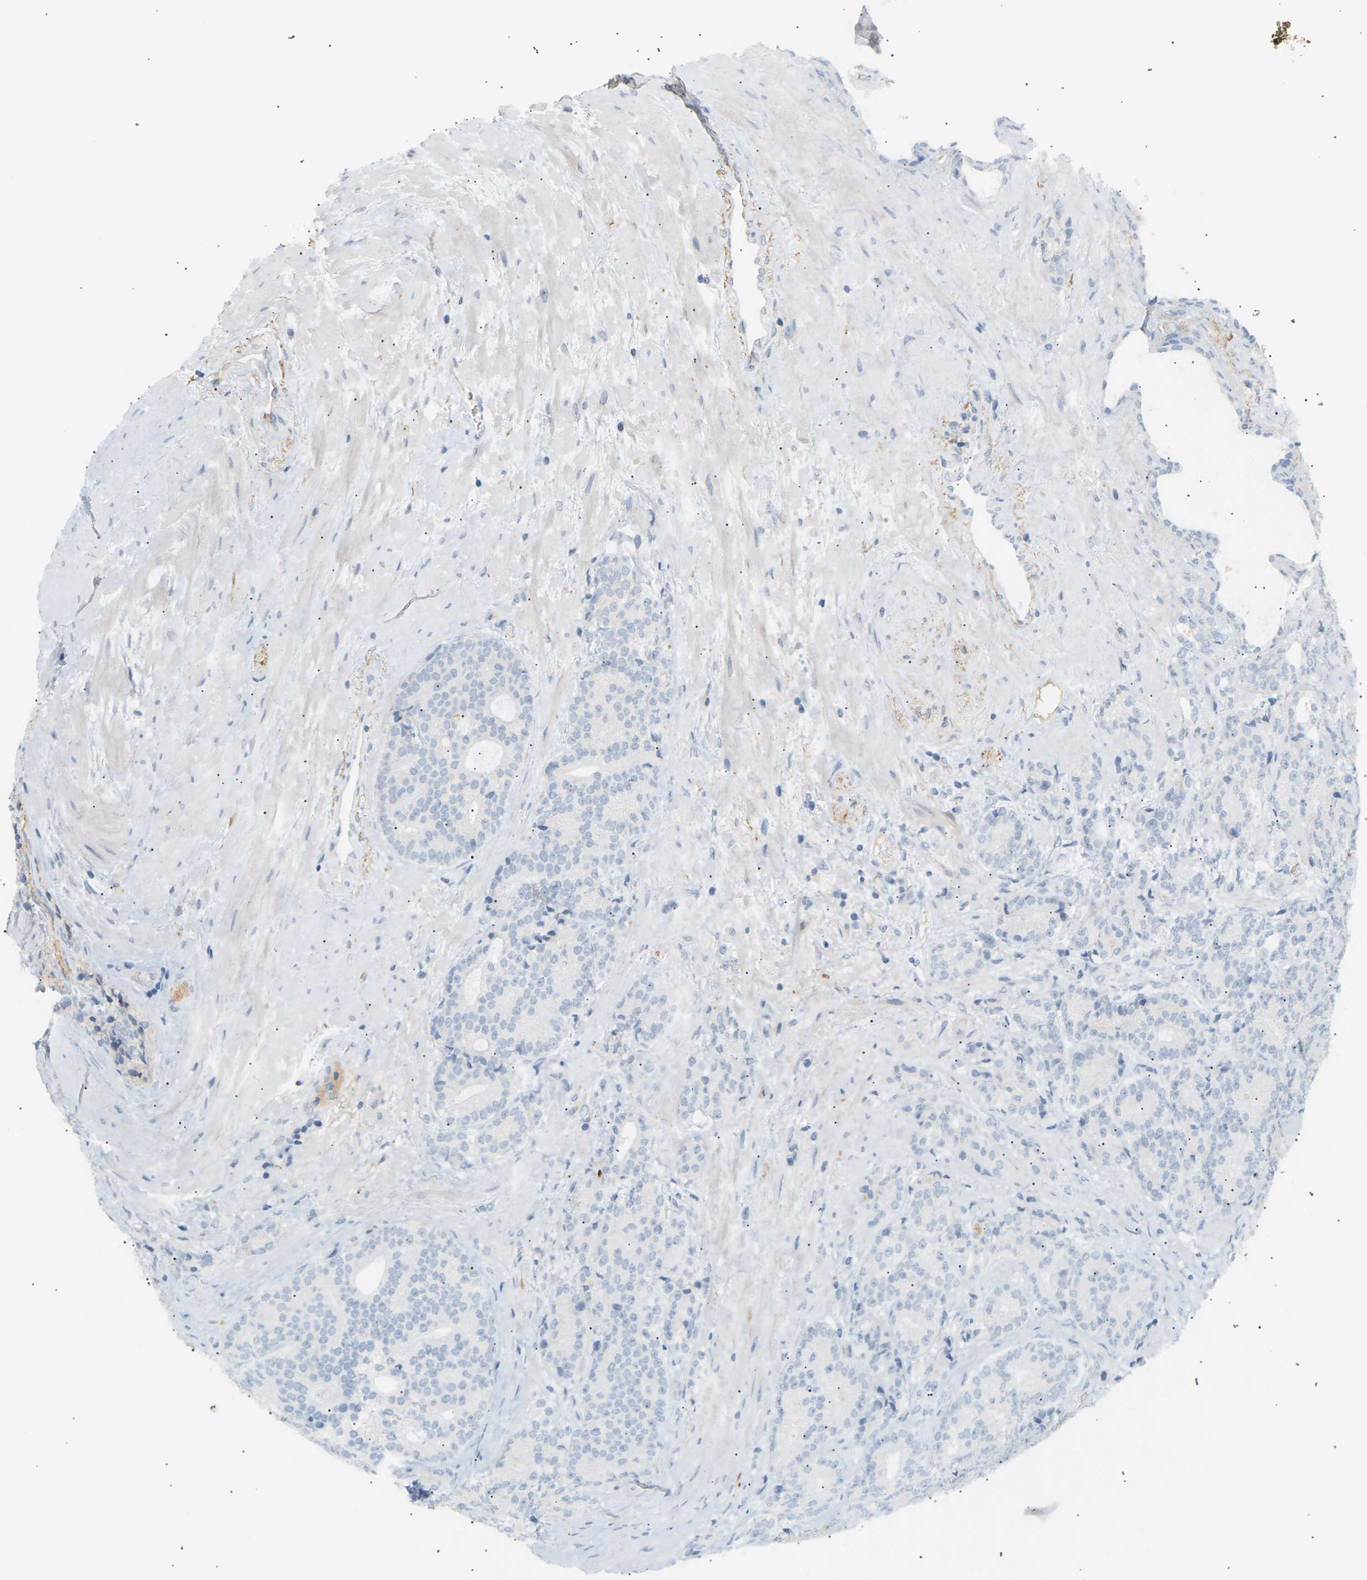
{"staining": {"intensity": "negative", "quantity": "none", "location": "none"}, "tissue": "prostate cancer", "cell_type": "Tumor cells", "image_type": "cancer", "snomed": [{"axis": "morphology", "description": "Adenocarcinoma, High grade"}, {"axis": "topography", "description": "Prostate"}], "caption": "A high-resolution micrograph shows IHC staining of prostate high-grade adenocarcinoma, which exhibits no significant expression in tumor cells.", "gene": "CLU", "patient": {"sex": "male", "age": 61}}